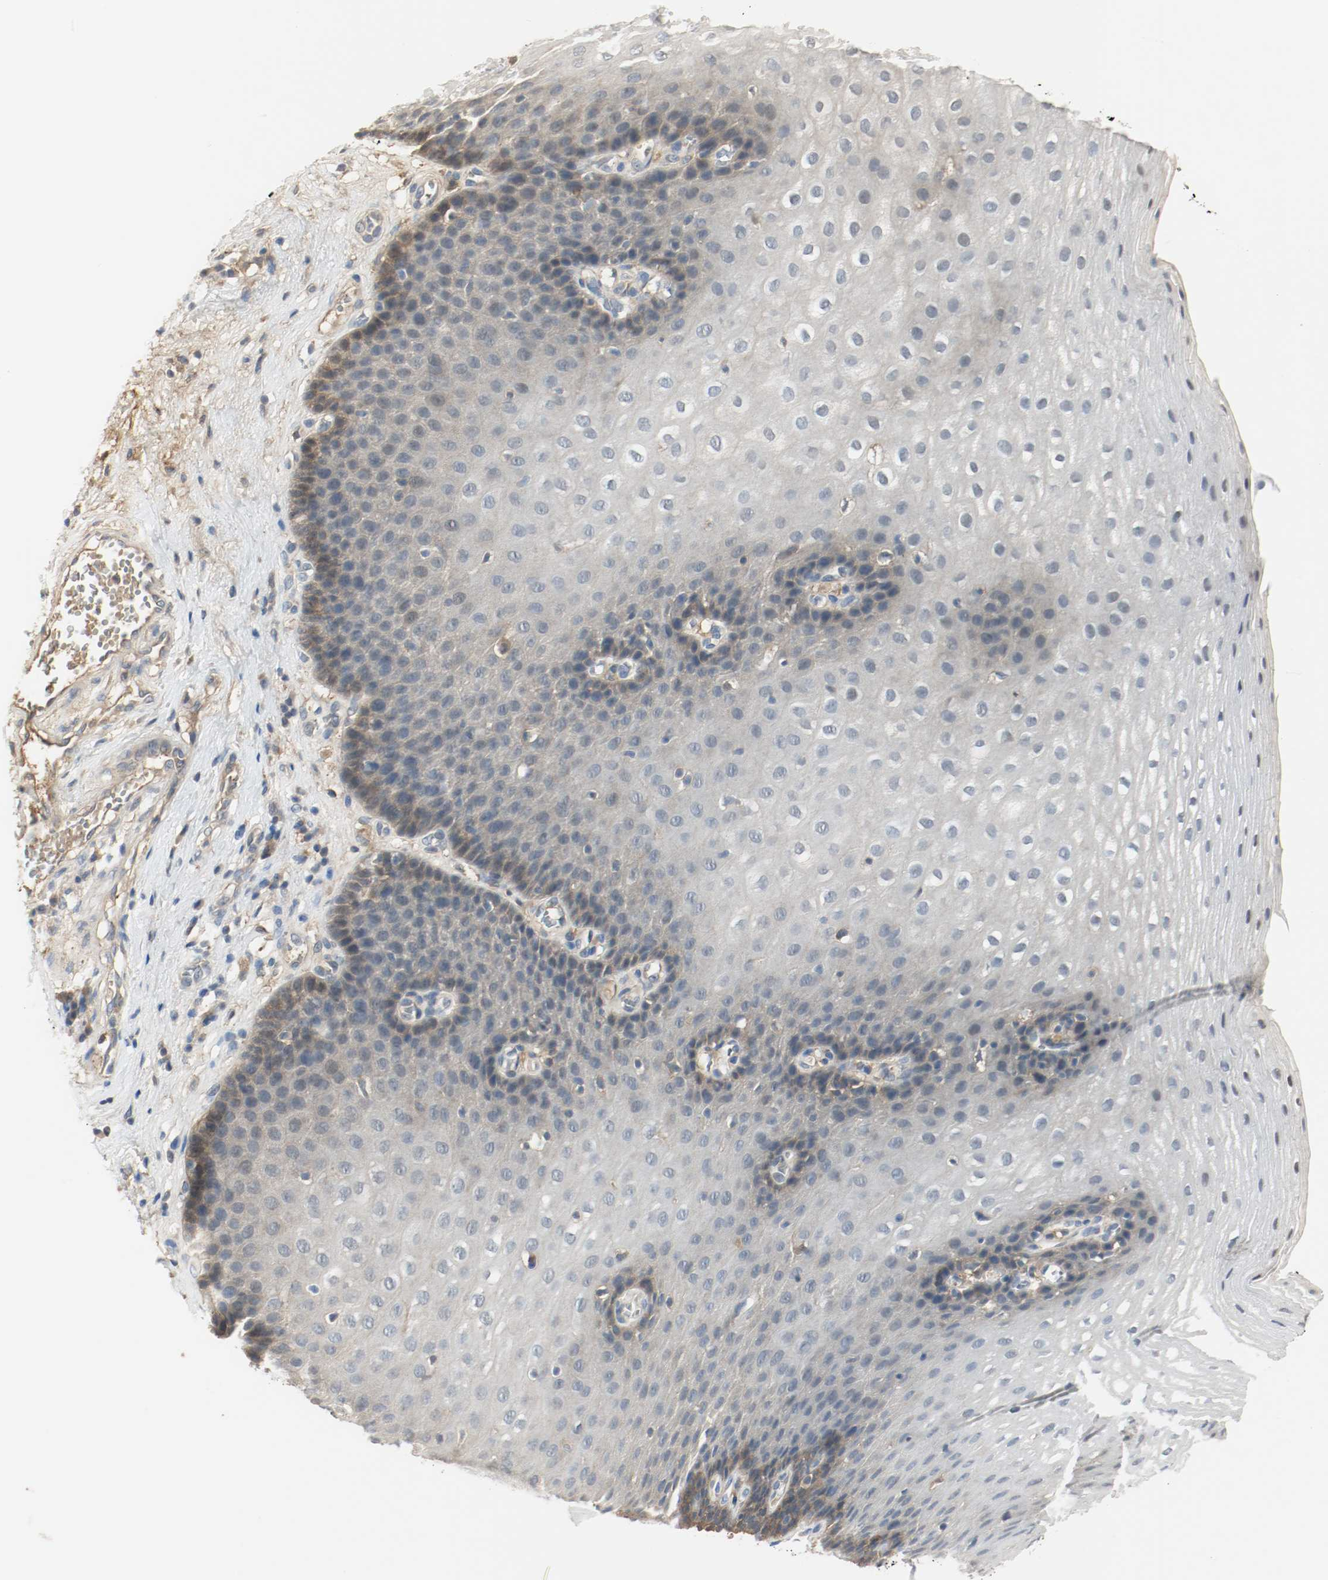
{"staining": {"intensity": "weak", "quantity": "<25%", "location": "cytoplasmic/membranous"}, "tissue": "esophagus", "cell_type": "Squamous epithelial cells", "image_type": "normal", "snomed": [{"axis": "morphology", "description": "Normal tissue, NOS"}, {"axis": "topography", "description": "Esophagus"}], "caption": "This is a histopathology image of immunohistochemistry (IHC) staining of normal esophagus, which shows no expression in squamous epithelial cells.", "gene": "MELTF", "patient": {"sex": "male", "age": 48}}